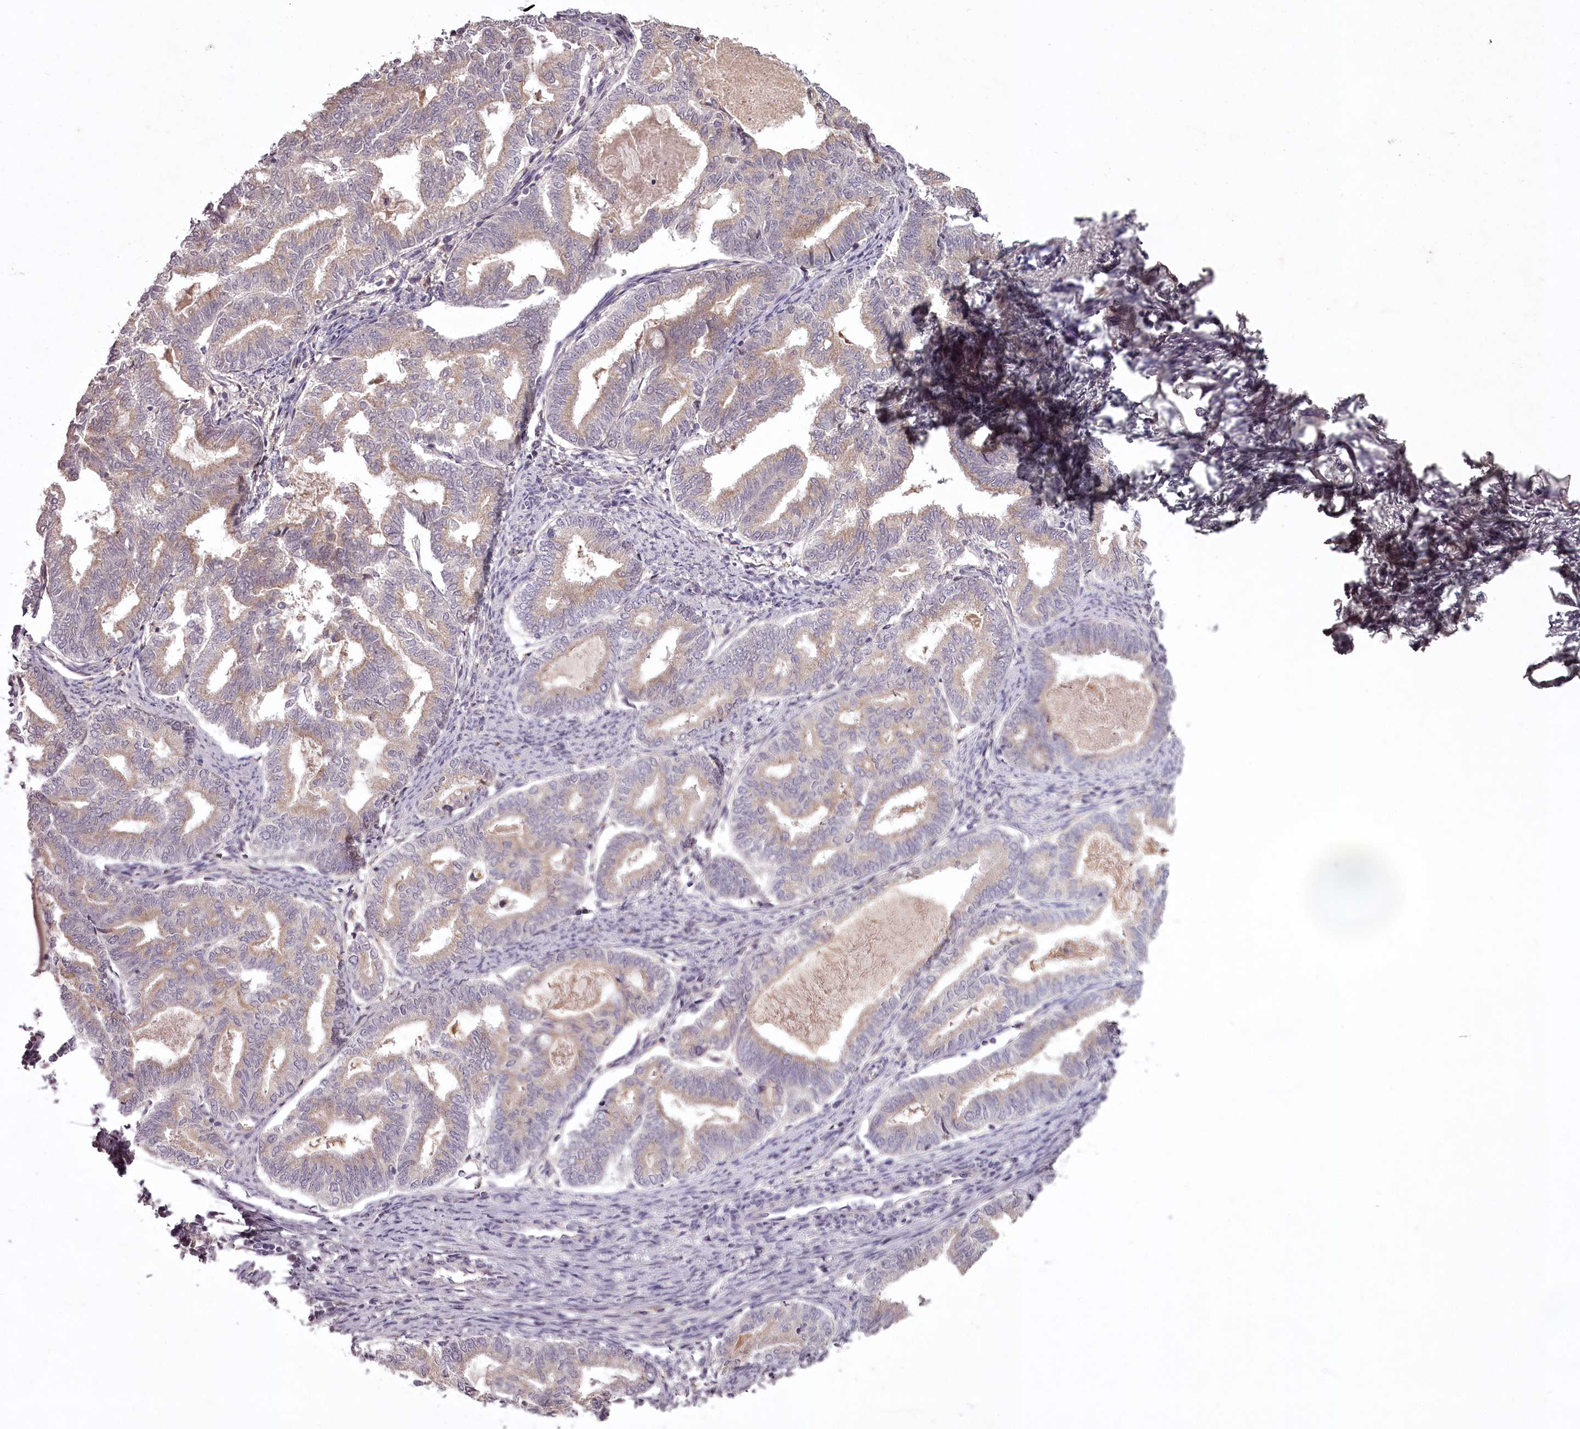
{"staining": {"intensity": "moderate", "quantity": "25%-75%", "location": "cytoplasmic/membranous"}, "tissue": "endometrial cancer", "cell_type": "Tumor cells", "image_type": "cancer", "snomed": [{"axis": "morphology", "description": "Adenocarcinoma, NOS"}, {"axis": "topography", "description": "Endometrium"}], "caption": "Moderate cytoplasmic/membranous expression is seen in about 25%-75% of tumor cells in endometrial adenocarcinoma. (DAB = brown stain, brightfield microscopy at high magnification).", "gene": "RBMXL2", "patient": {"sex": "female", "age": 79}}